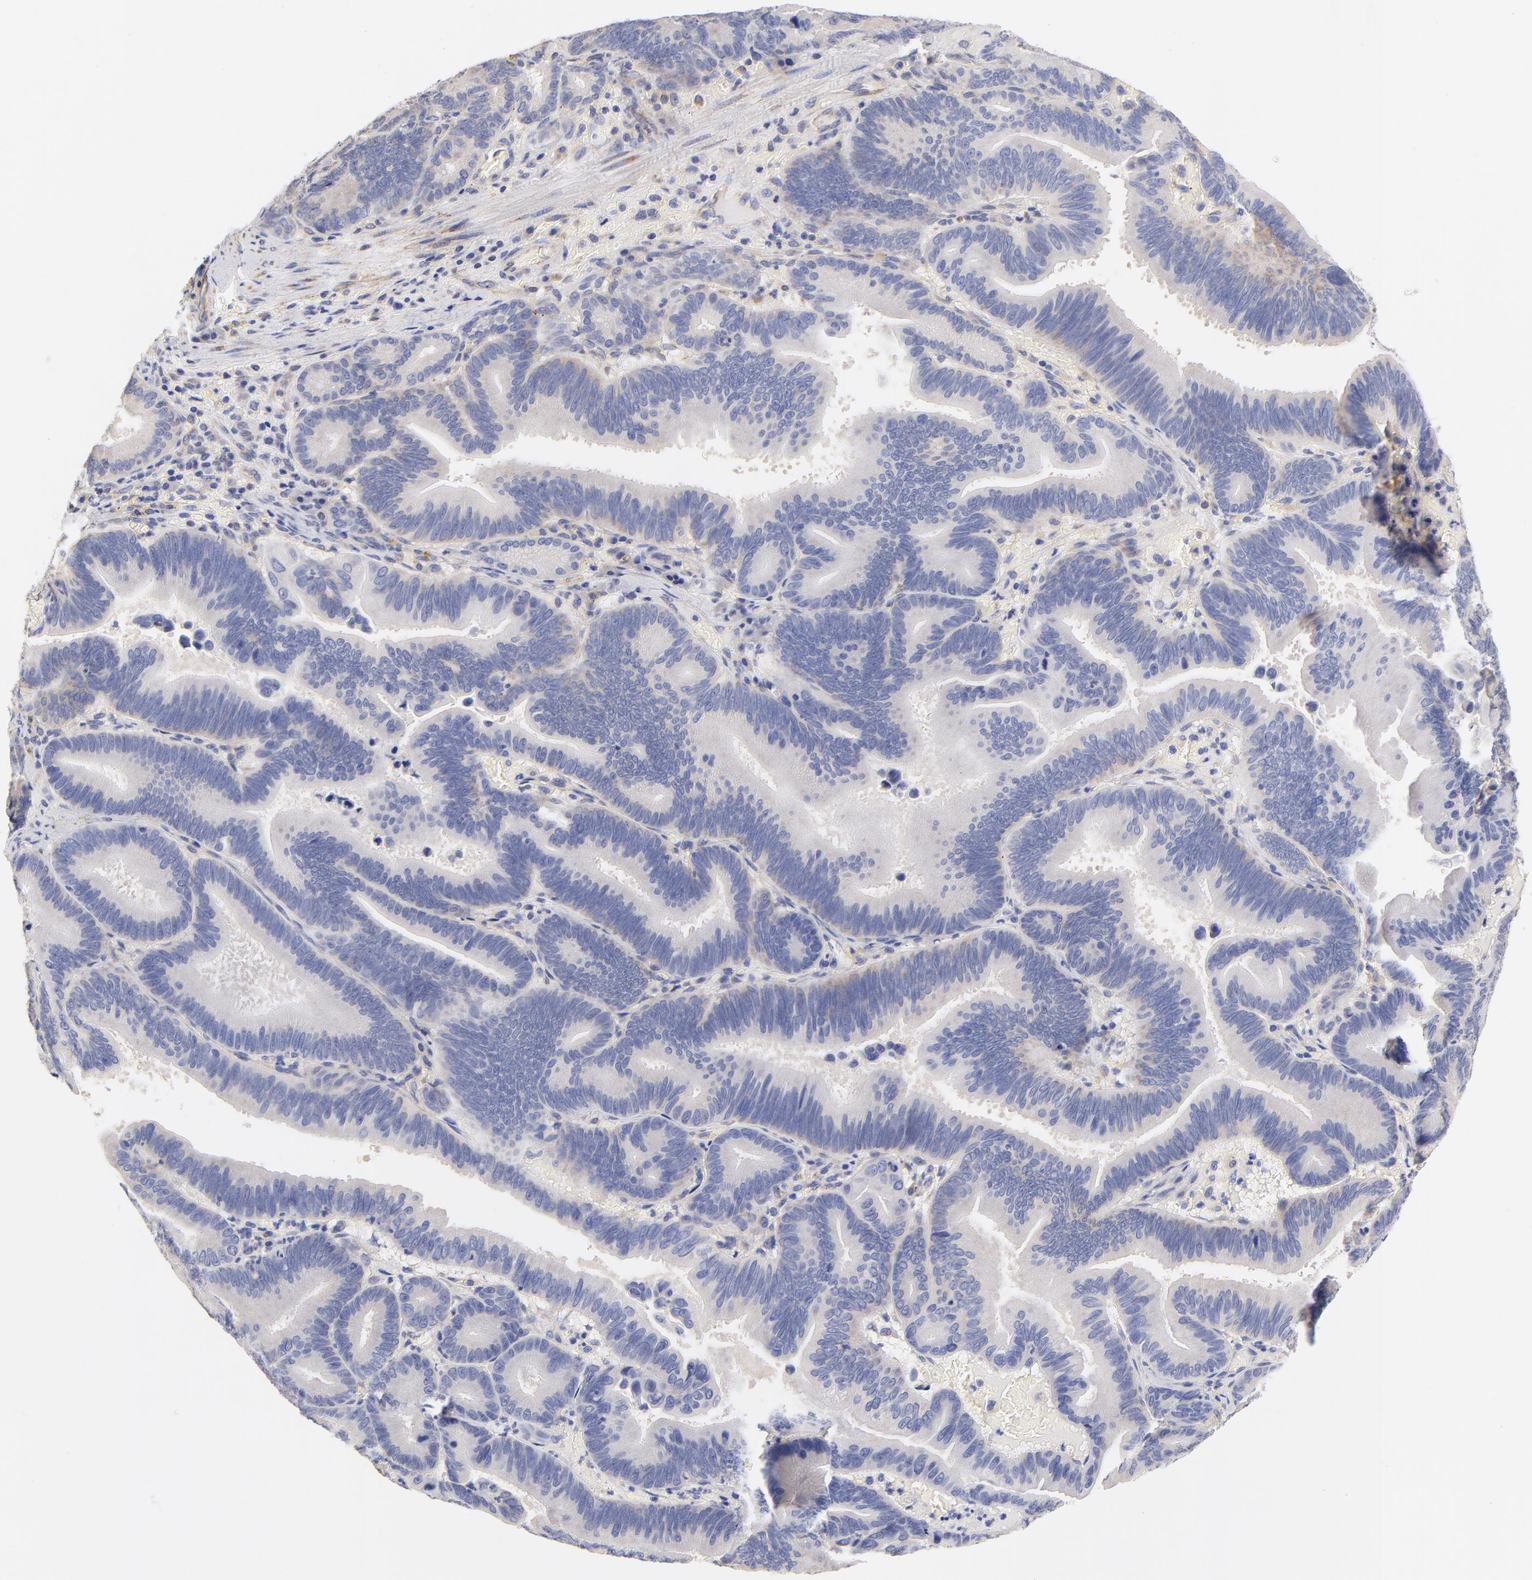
{"staining": {"intensity": "weak", "quantity": "<25%", "location": "cytoplasmic/membranous"}, "tissue": "pancreatic cancer", "cell_type": "Tumor cells", "image_type": "cancer", "snomed": [{"axis": "morphology", "description": "Adenocarcinoma, NOS"}, {"axis": "topography", "description": "Pancreas"}], "caption": "An immunohistochemistry micrograph of pancreatic cancer is shown. There is no staining in tumor cells of pancreatic cancer. Nuclei are stained in blue.", "gene": "HS3ST1", "patient": {"sex": "male", "age": 82}}